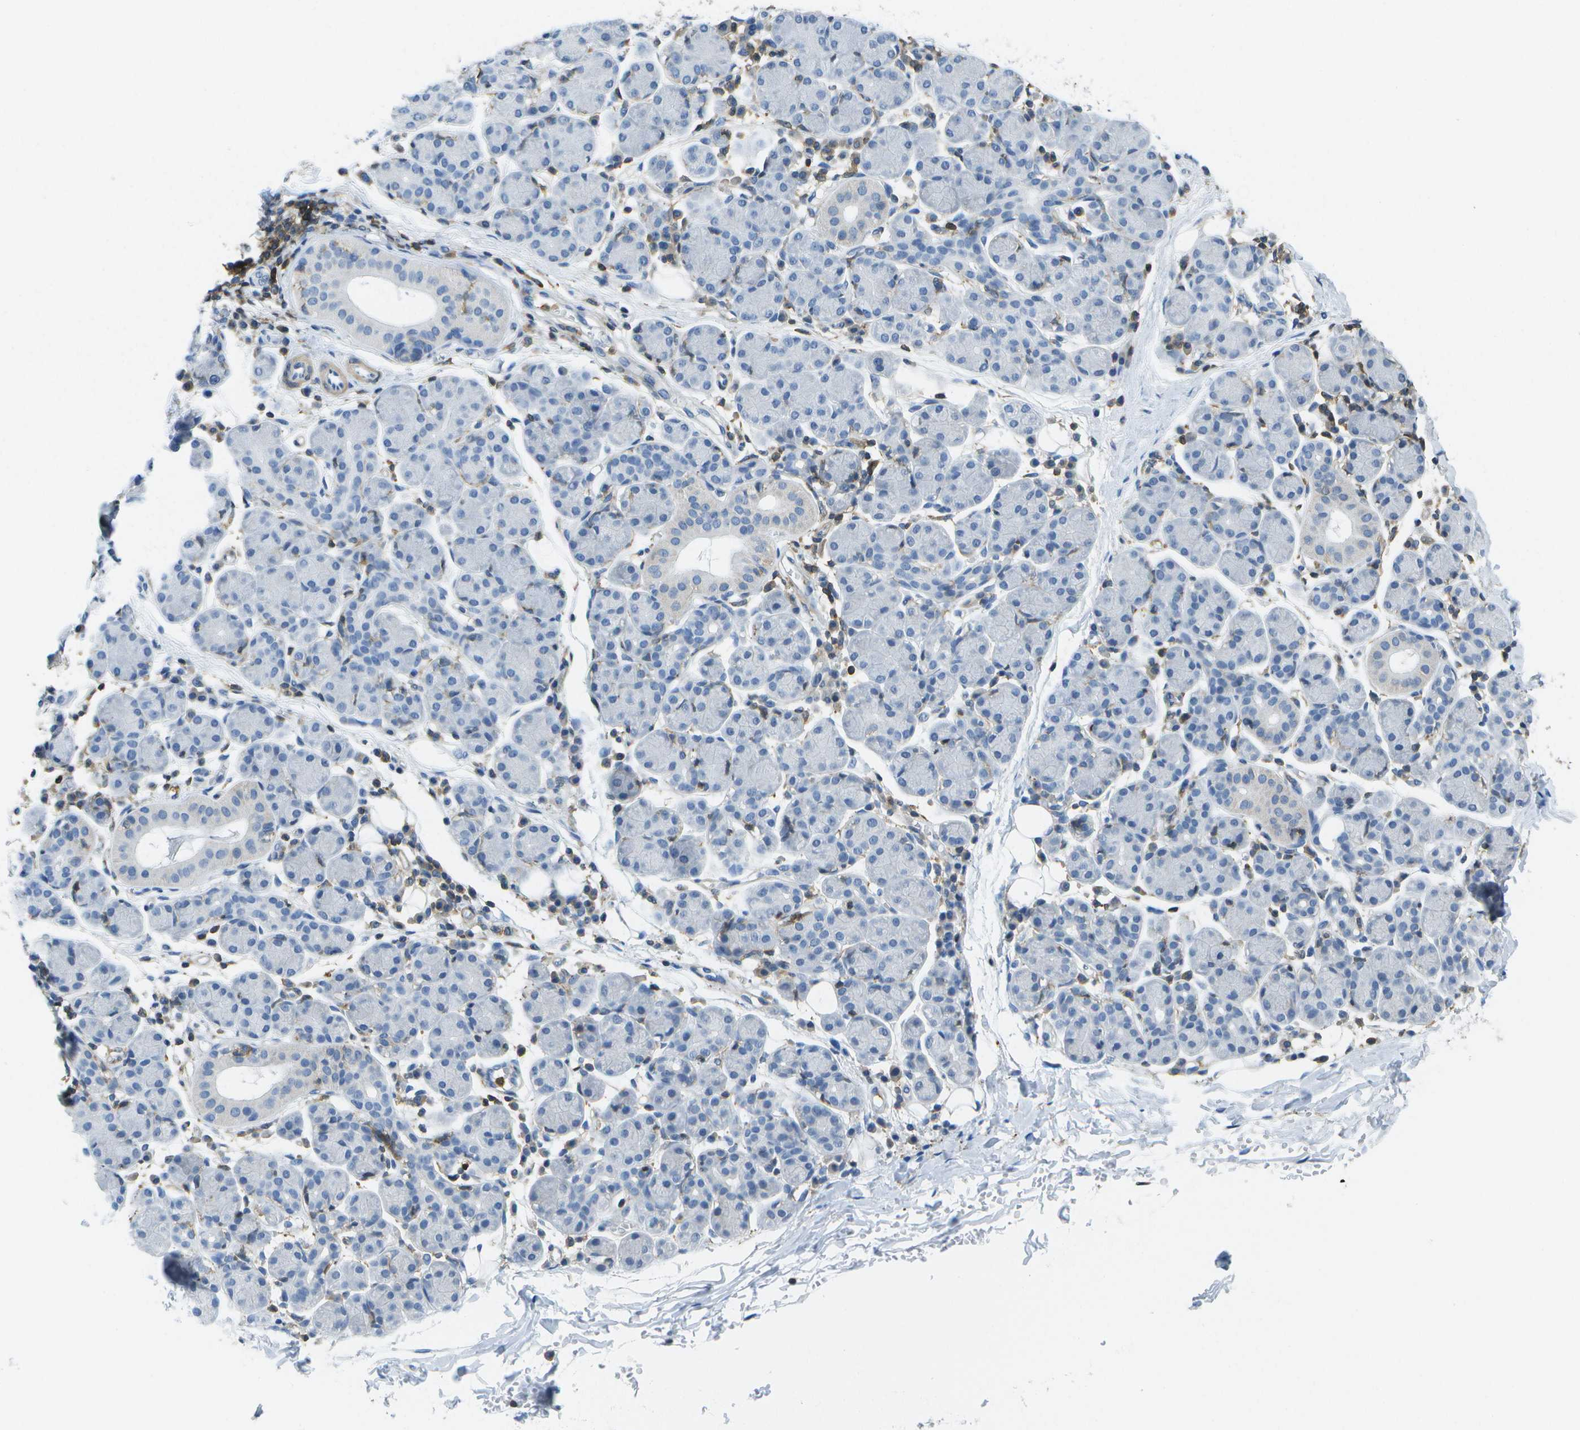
{"staining": {"intensity": "negative", "quantity": "none", "location": "none"}, "tissue": "salivary gland", "cell_type": "Glandular cells", "image_type": "normal", "snomed": [{"axis": "morphology", "description": "Normal tissue, NOS"}, {"axis": "morphology", "description": "Inflammation, NOS"}, {"axis": "topography", "description": "Lymph node"}, {"axis": "topography", "description": "Salivary gland"}], "caption": "Human salivary gland stained for a protein using immunohistochemistry (IHC) demonstrates no positivity in glandular cells.", "gene": "RCSD1", "patient": {"sex": "male", "age": 3}}